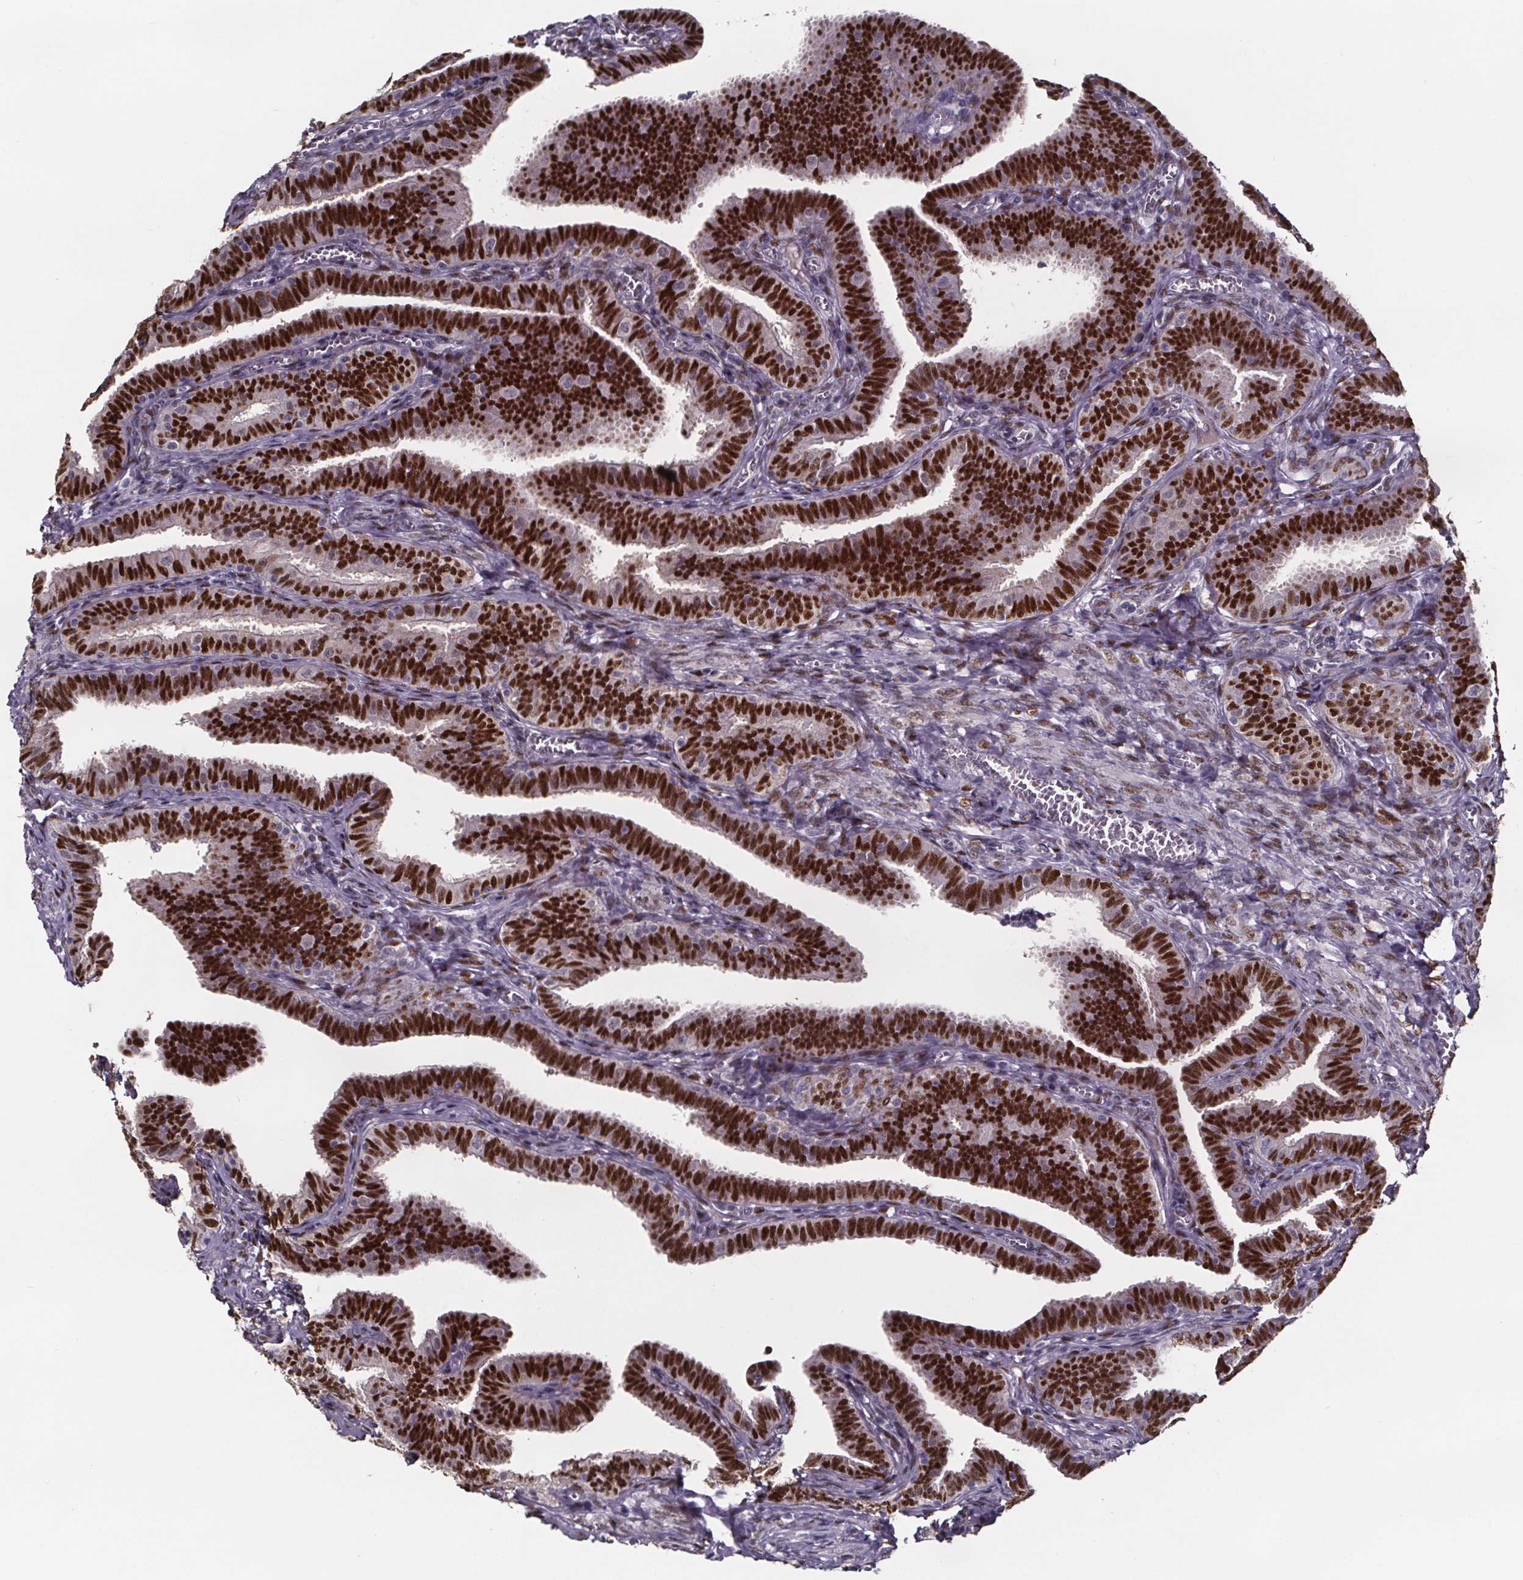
{"staining": {"intensity": "strong", "quantity": ">75%", "location": "nuclear"}, "tissue": "fallopian tube", "cell_type": "Glandular cells", "image_type": "normal", "snomed": [{"axis": "morphology", "description": "Normal tissue, NOS"}, {"axis": "topography", "description": "Fallopian tube"}], "caption": "Strong nuclear expression for a protein is present in about >75% of glandular cells of benign fallopian tube using immunohistochemistry (IHC).", "gene": "AR", "patient": {"sex": "female", "age": 25}}